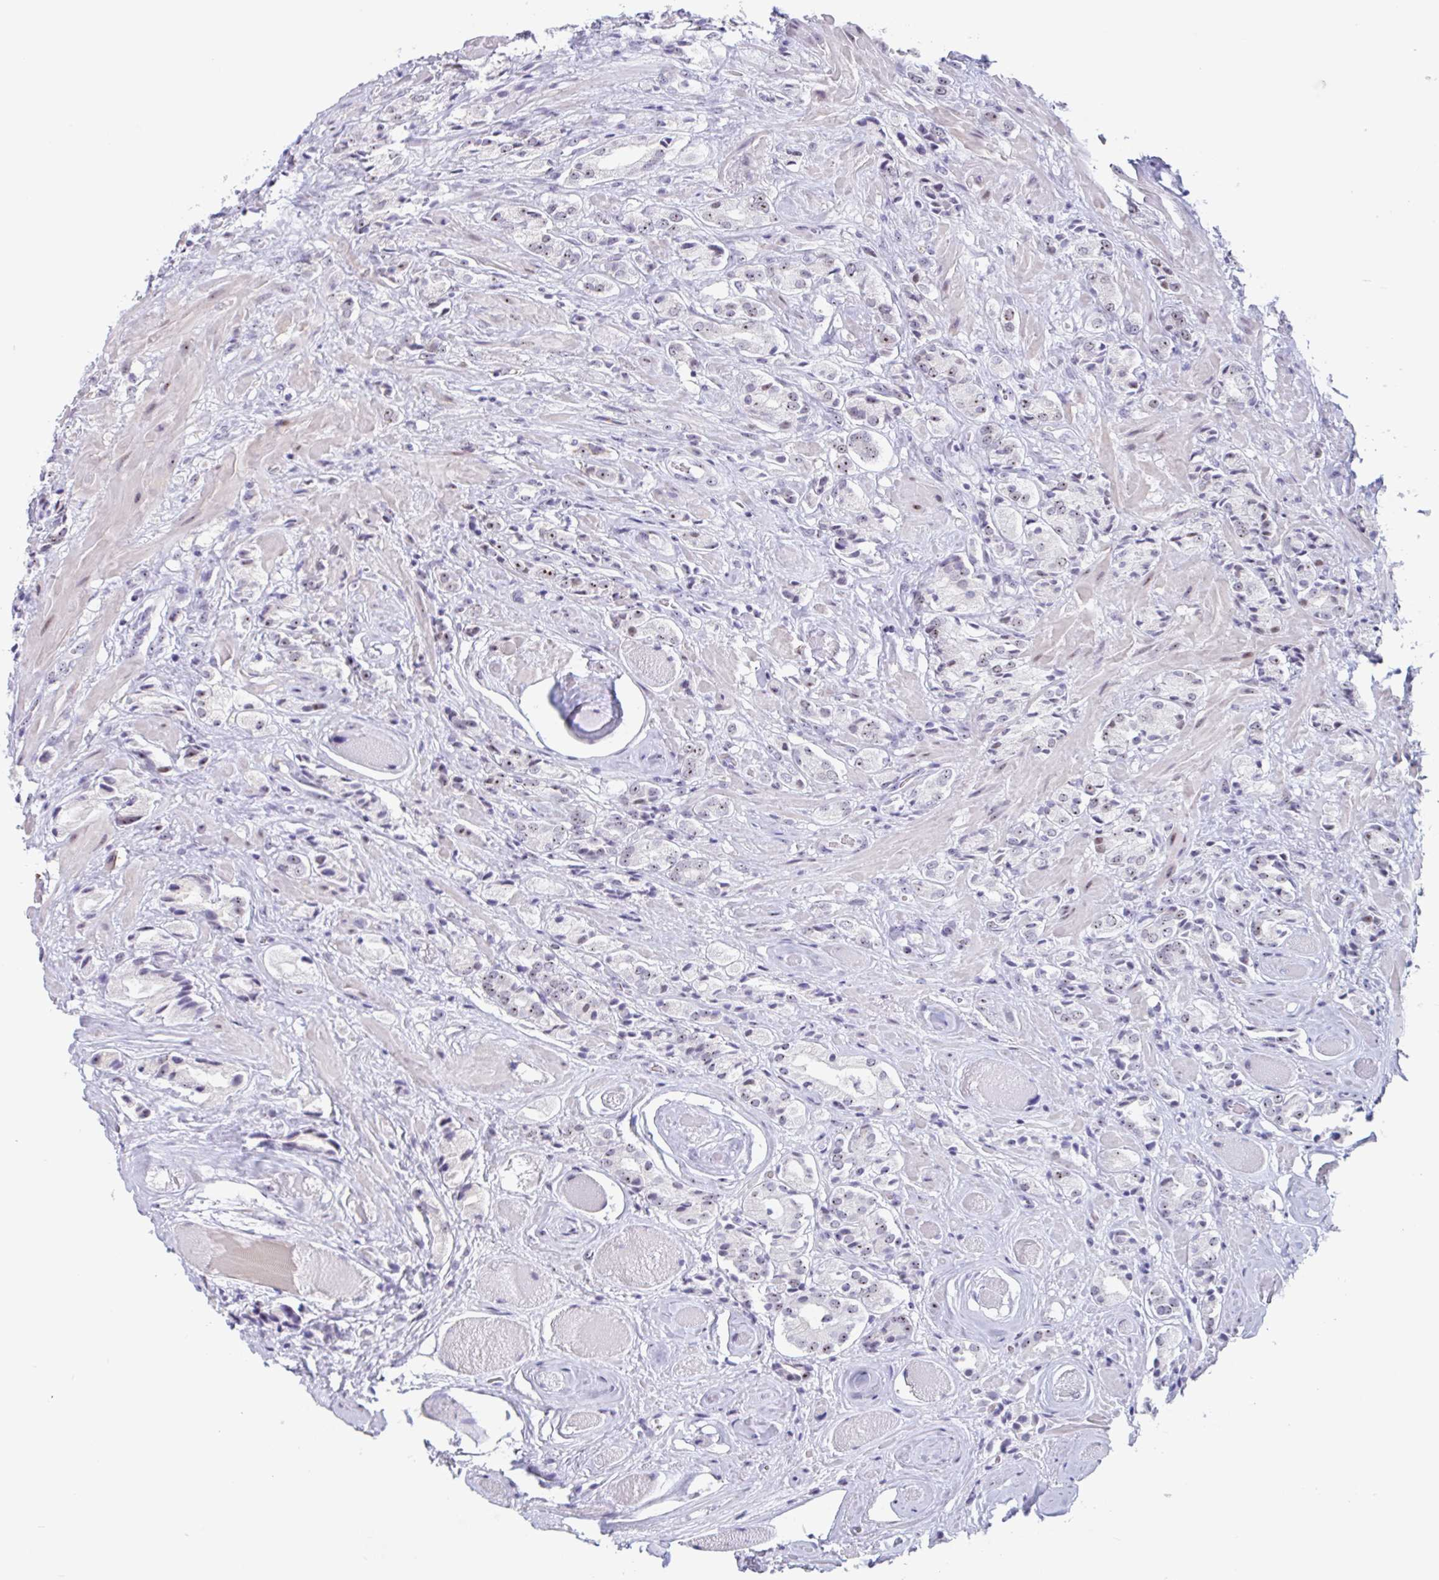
{"staining": {"intensity": "moderate", "quantity": "25%-75%", "location": "nuclear"}, "tissue": "prostate cancer", "cell_type": "Tumor cells", "image_type": "cancer", "snomed": [{"axis": "morphology", "description": "Adenocarcinoma, High grade"}, {"axis": "topography", "description": "Prostate and seminal vesicle, NOS"}], "caption": "This image displays adenocarcinoma (high-grade) (prostate) stained with immunohistochemistry (IHC) to label a protein in brown. The nuclear of tumor cells show moderate positivity for the protein. Nuclei are counter-stained blue.", "gene": "LENG9", "patient": {"sex": "male", "age": 64}}